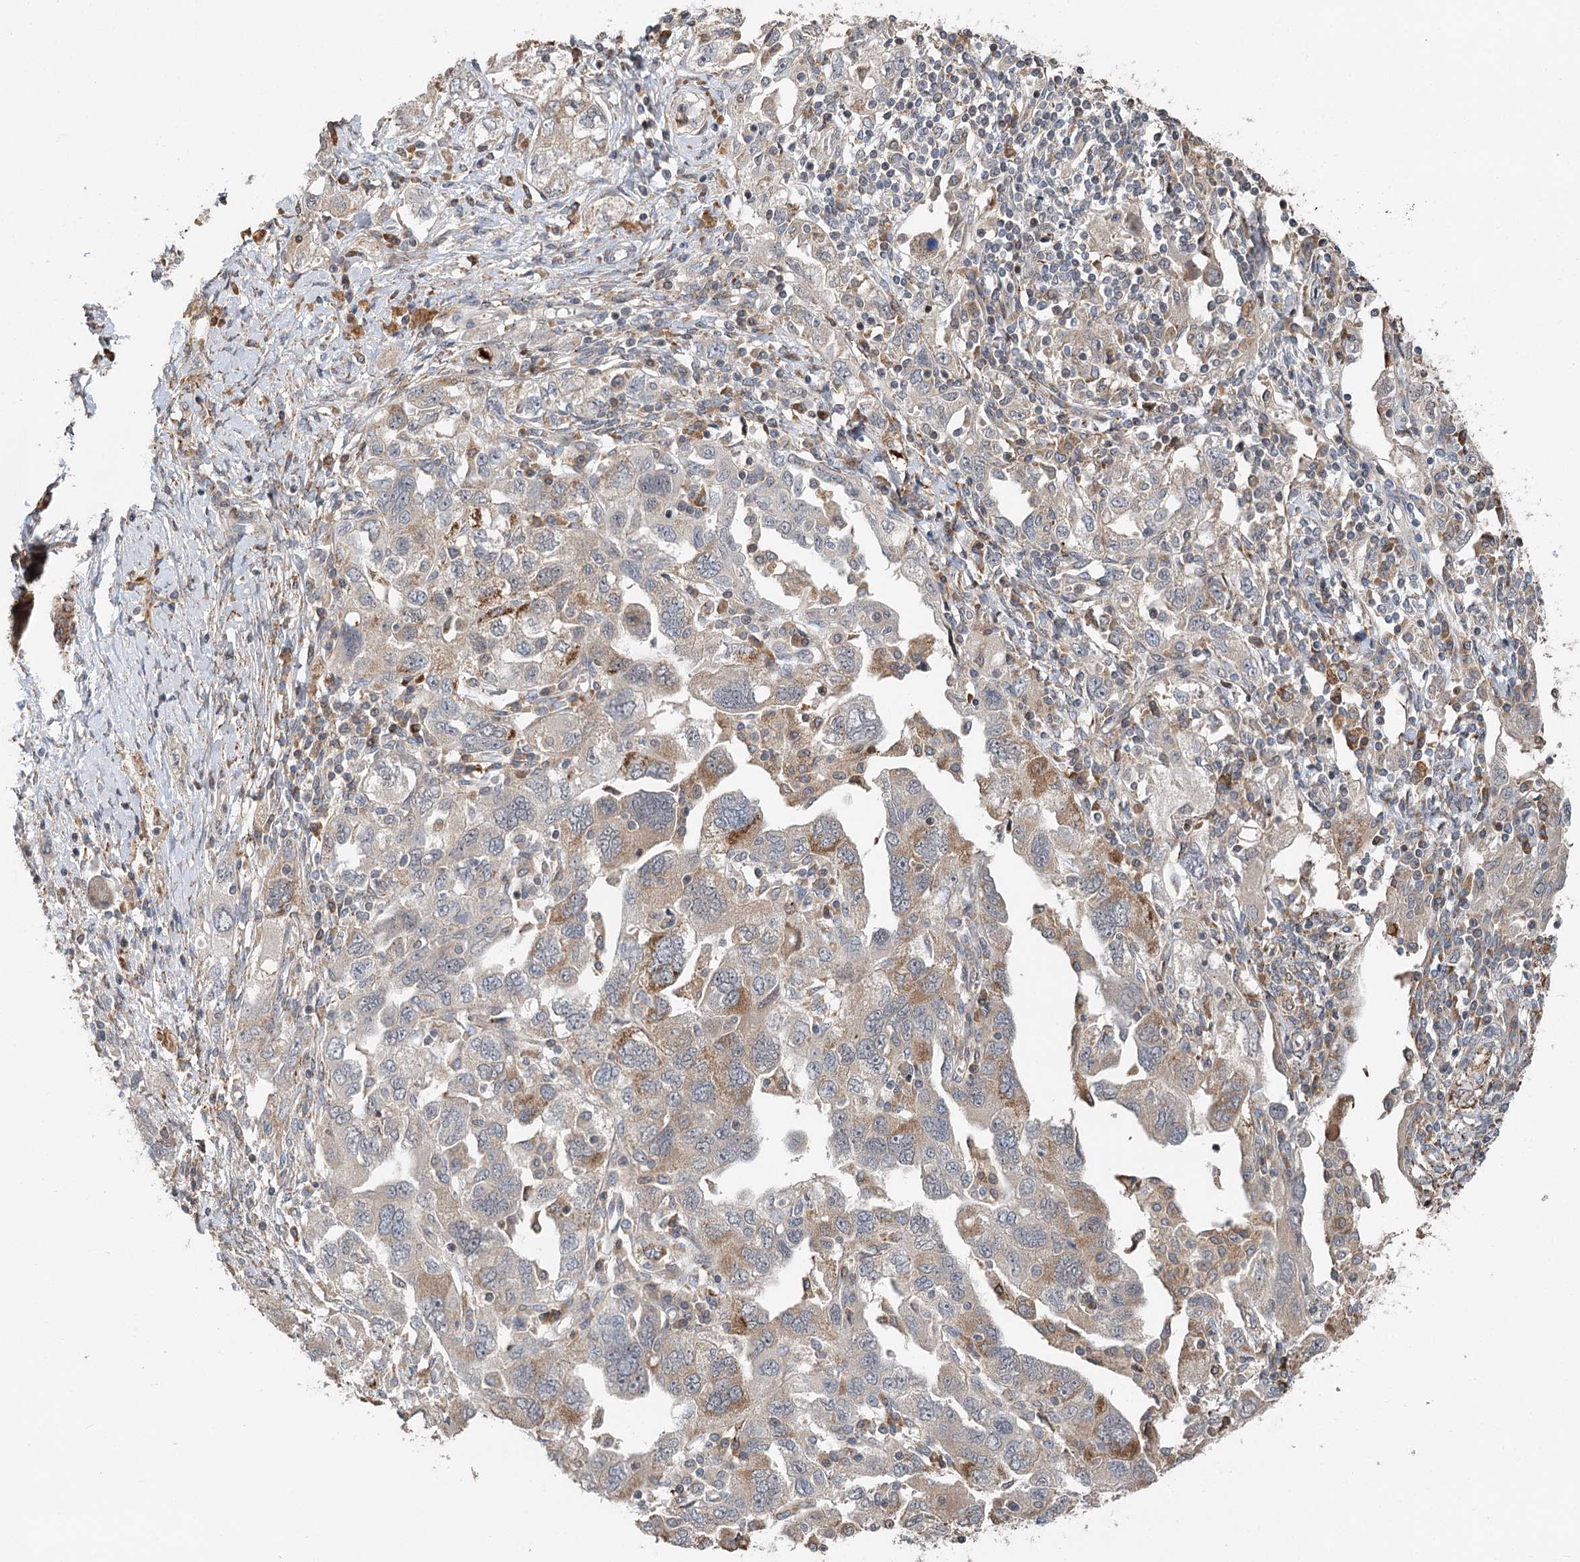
{"staining": {"intensity": "moderate", "quantity": "<25%", "location": "cytoplasmic/membranous"}, "tissue": "ovarian cancer", "cell_type": "Tumor cells", "image_type": "cancer", "snomed": [{"axis": "morphology", "description": "Carcinoma, NOS"}, {"axis": "morphology", "description": "Cystadenocarcinoma, serous, NOS"}, {"axis": "topography", "description": "Ovary"}], "caption": "Approximately <25% of tumor cells in ovarian cancer reveal moderate cytoplasmic/membranous protein expression as visualized by brown immunohistochemical staining.", "gene": "RNF111", "patient": {"sex": "female", "age": 69}}